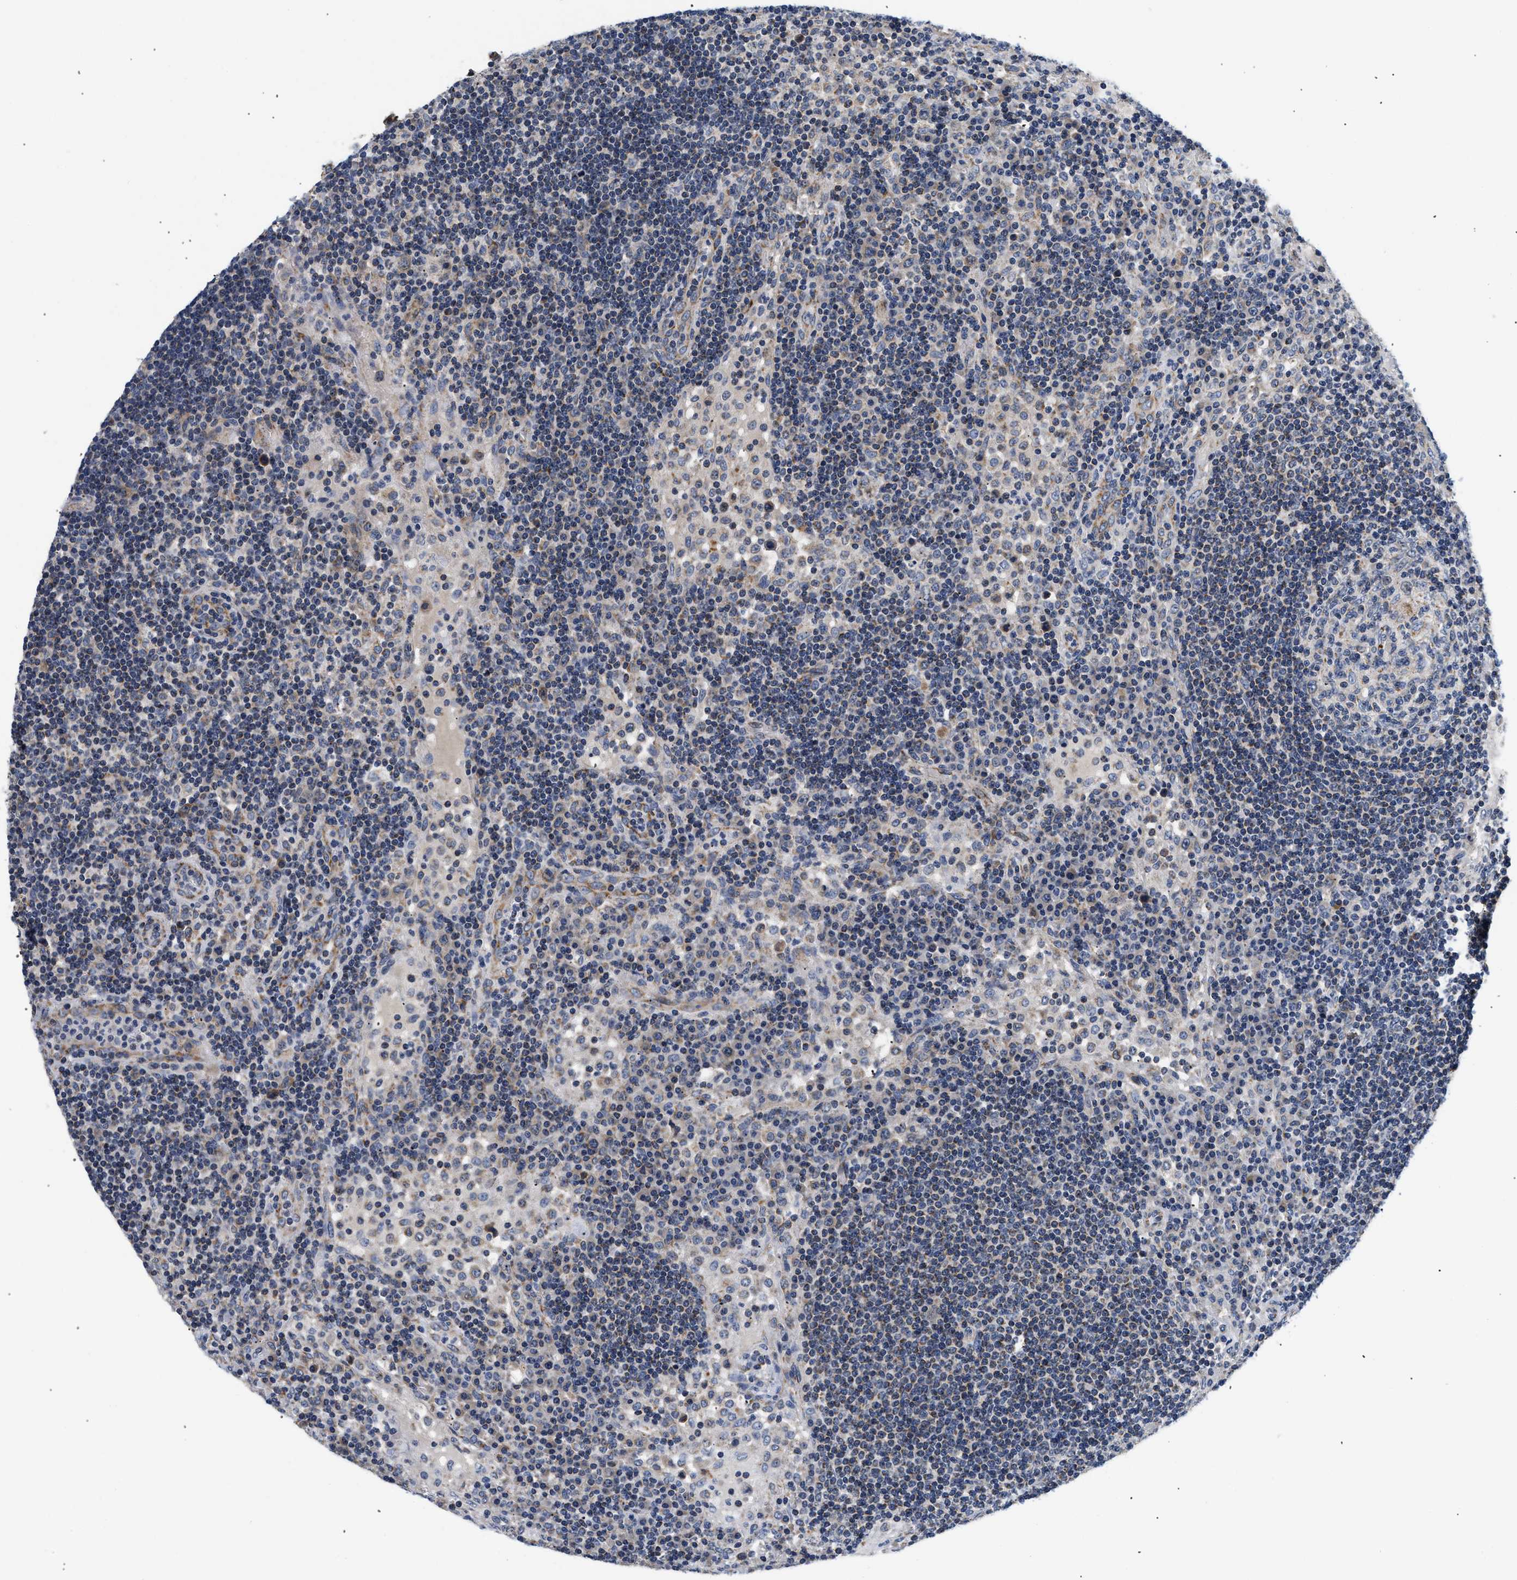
{"staining": {"intensity": "negative", "quantity": "none", "location": "none"}, "tissue": "lymph node", "cell_type": "Germinal center cells", "image_type": "normal", "snomed": [{"axis": "morphology", "description": "Normal tissue, NOS"}, {"axis": "topography", "description": "Lymph node"}], "caption": "High magnification brightfield microscopy of benign lymph node stained with DAB (brown) and counterstained with hematoxylin (blue): germinal center cells show no significant expression. (Brightfield microscopy of DAB immunohistochemistry (IHC) at high magnification).", "gene": "PDP1", "patient": {"sex": "female", "age": 53}}